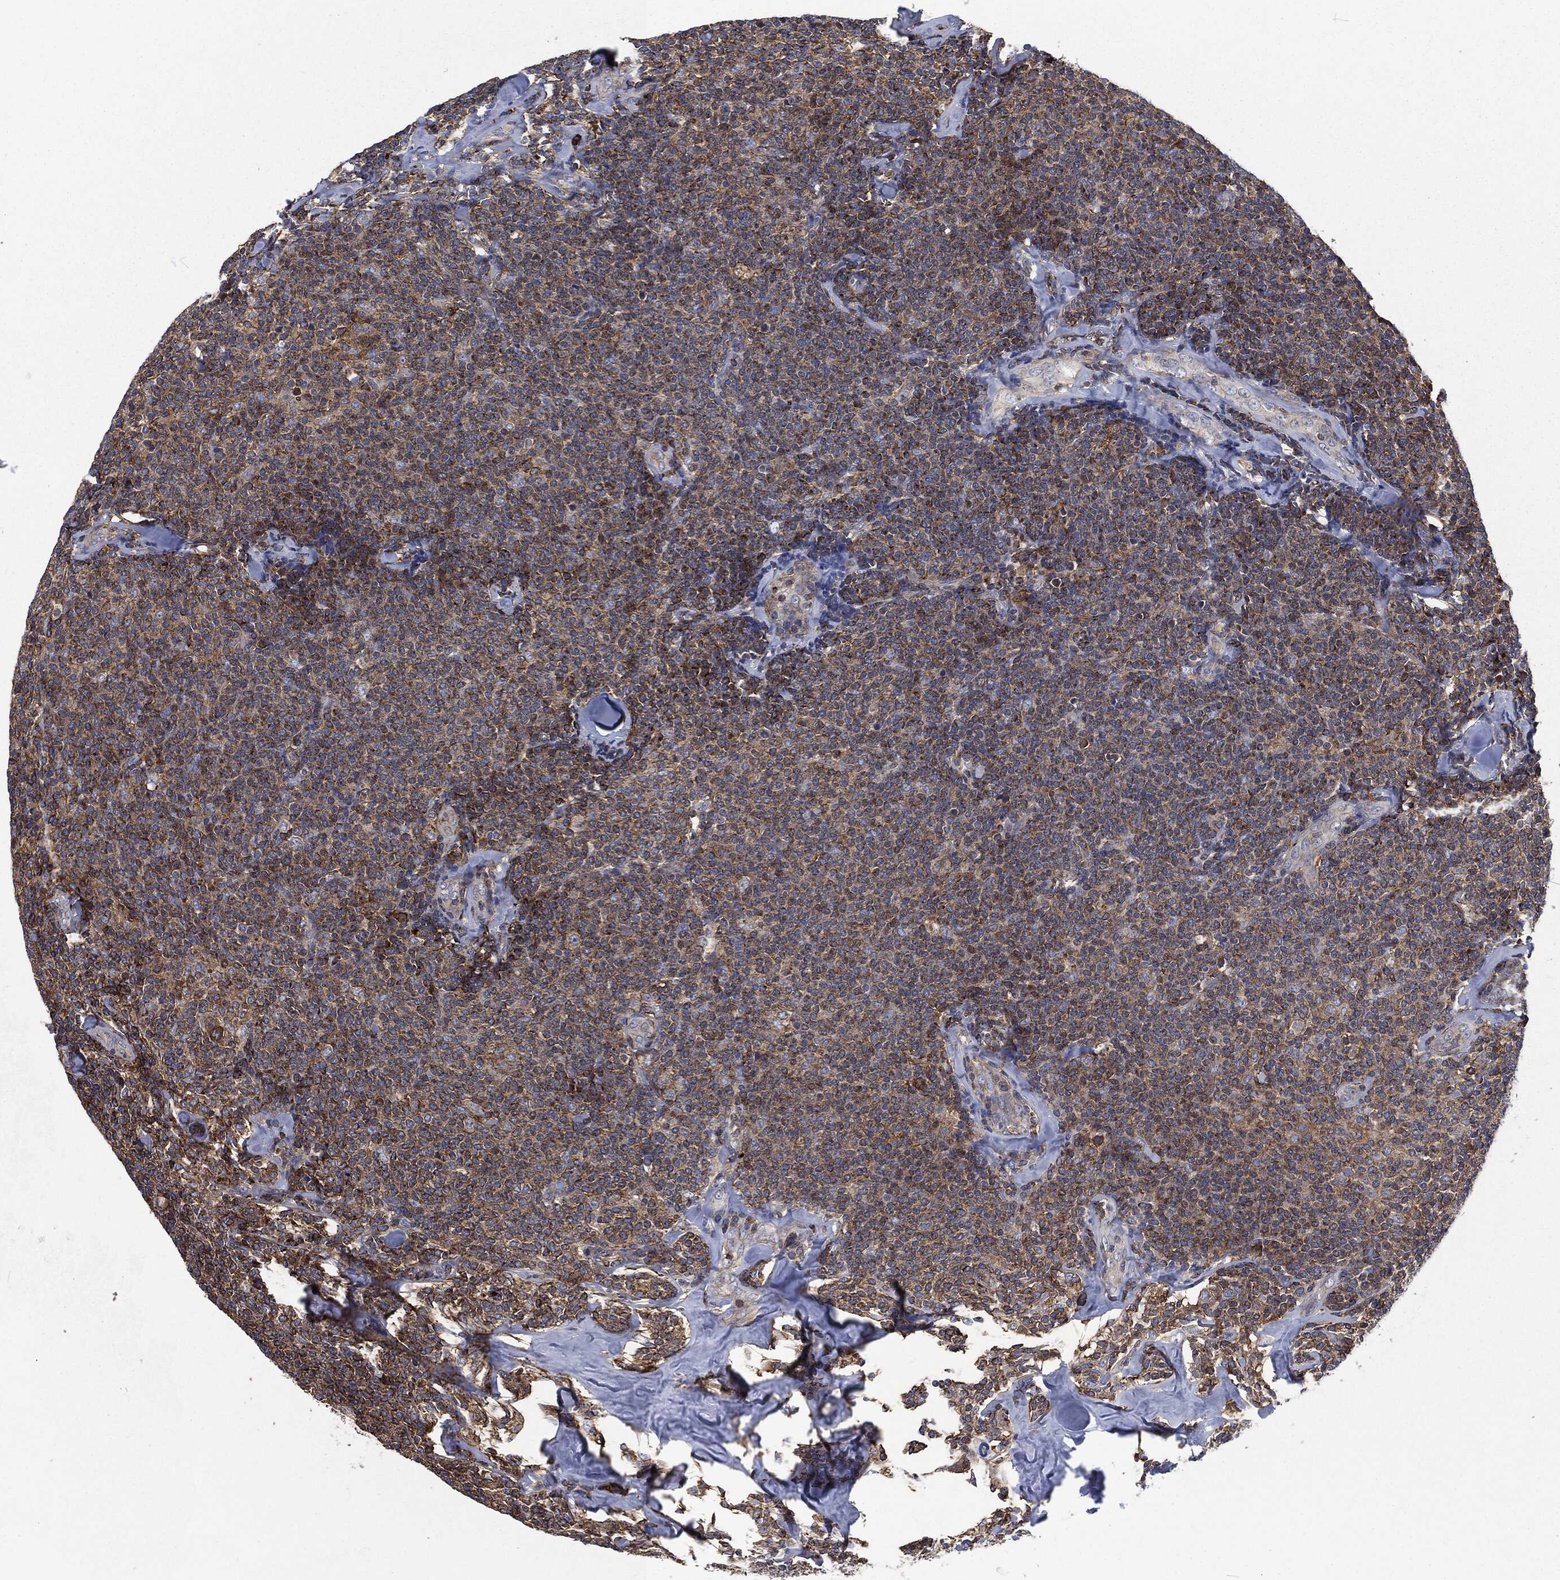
{"staining": {"intensity": "moderate", "quantity": "<25%", "location": "cytoplasmic/membranous"}, "tissue": "lymphoma", "cell_type": "Tumor cells", "image_type": "cancer", "snomed": [{"axis": "morphology", "description": "Malignant lymphoma, non-Hodgkin's type, Low grade"}, {"axis": "topography", "description": "Lymph node"}], "caption": "High-magnification brightfield microscopy of lymphoma stained with DAB (3,3'-diaminobenzidine) (brown) and counterstained with hematoxylin (blue). tumor cells exhibit moderate cytoplasmic/membranous positivity is present in about<25% of cells.", "gene": "LGALS9", "patient": {"sex": "female", "age": 56}}